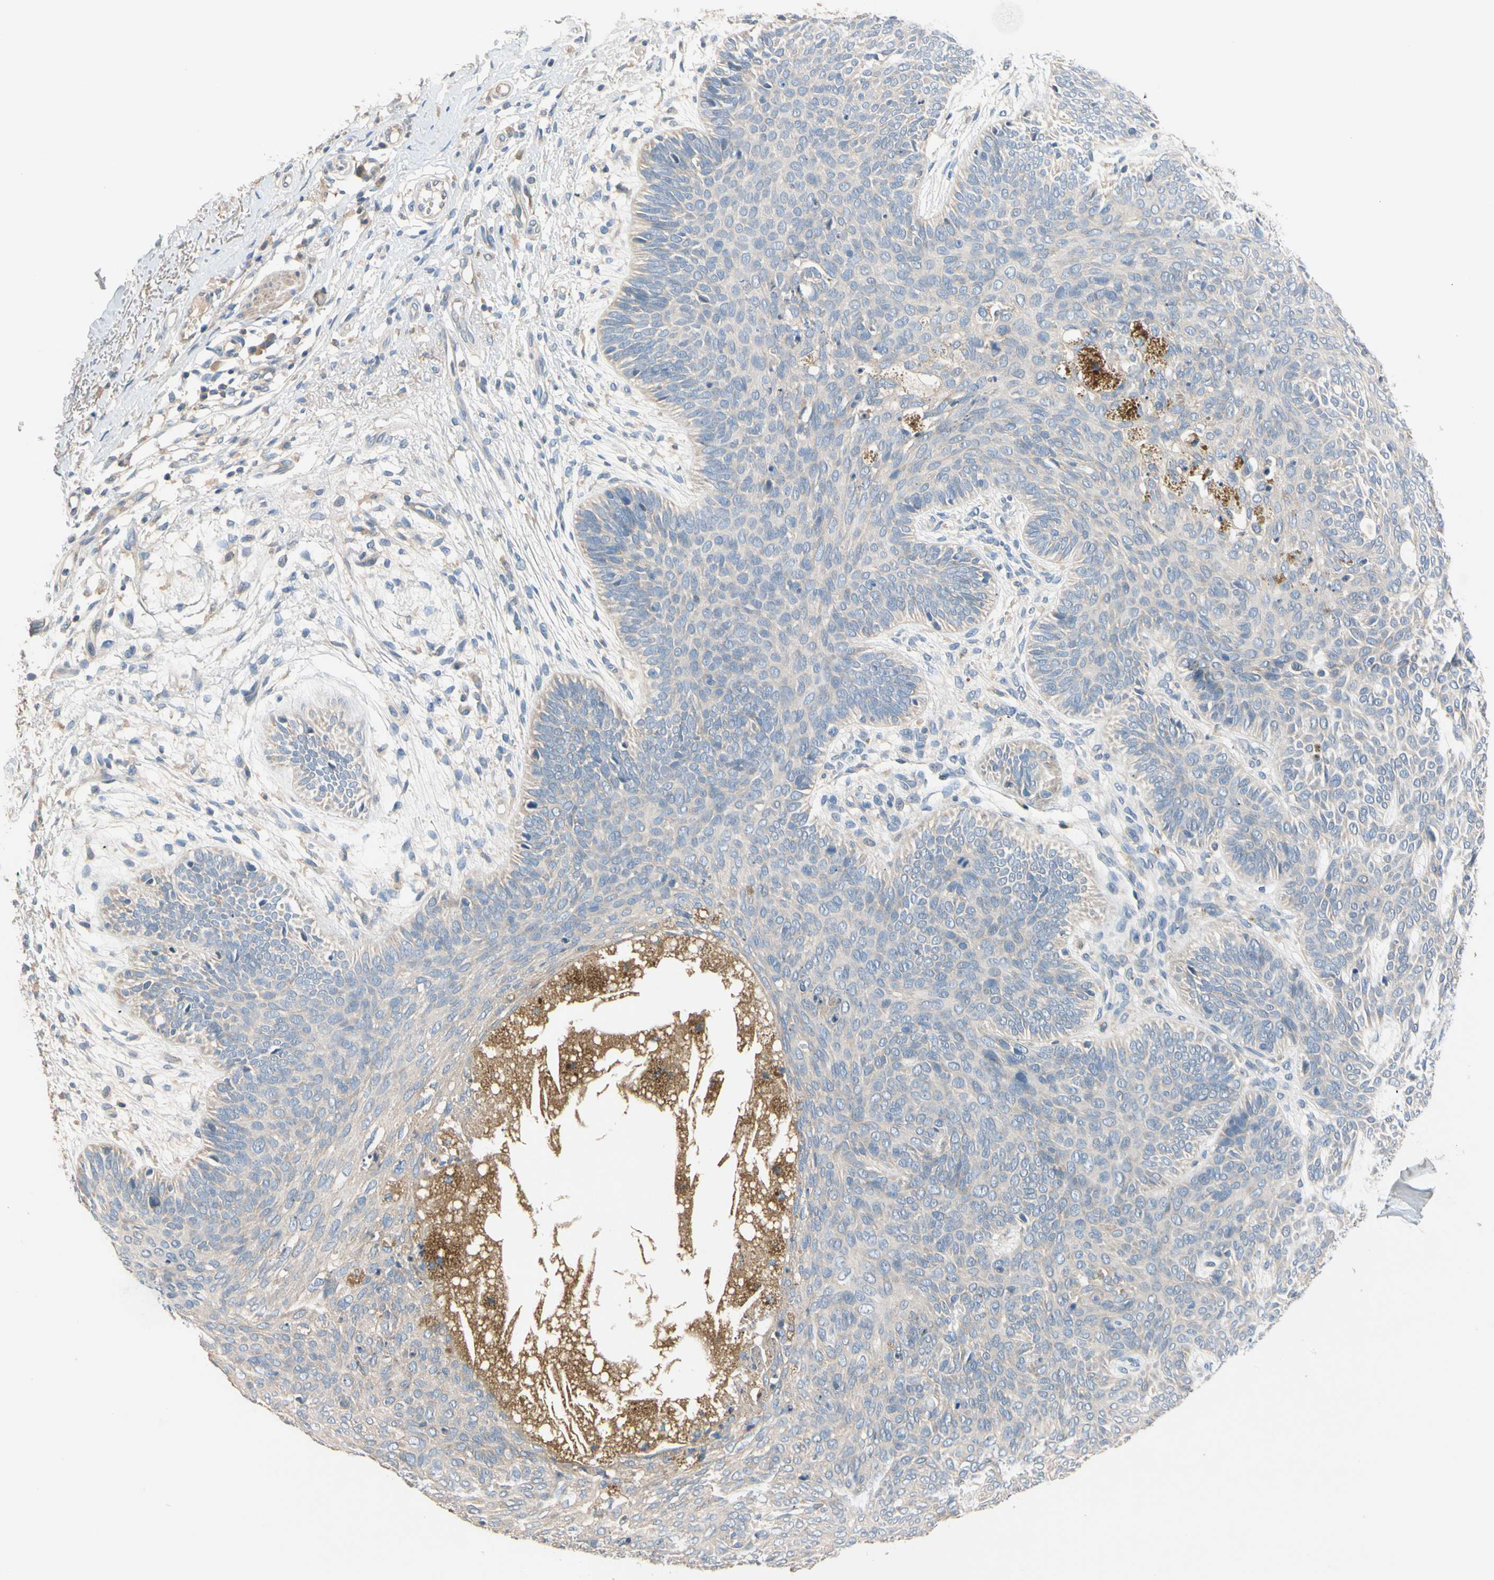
{"staining": {"intensity": "negative", "quantity": "none", "location": "none"}, "tissue": "skin cancer", "cell_type": "Tumor cells", "image_type": "cancer", "snomed": [{"axis": "morphology", "description": "Normal tissue, NOS"}, {"axis": "morphology", "description": "Basal cell carcinoma"}, {"axis": "topography", "description": "Skin"}], "caption": "High magnification brightfield microscopy of skin cancer stained with DAB (3,3'-diaminobenzidine) (brown) and counterstained with hematoxylin (blue): tumor cells show no significant staining.", "gene": "SIGLEC5", "patient": {"sex": "male", "age": 52}}